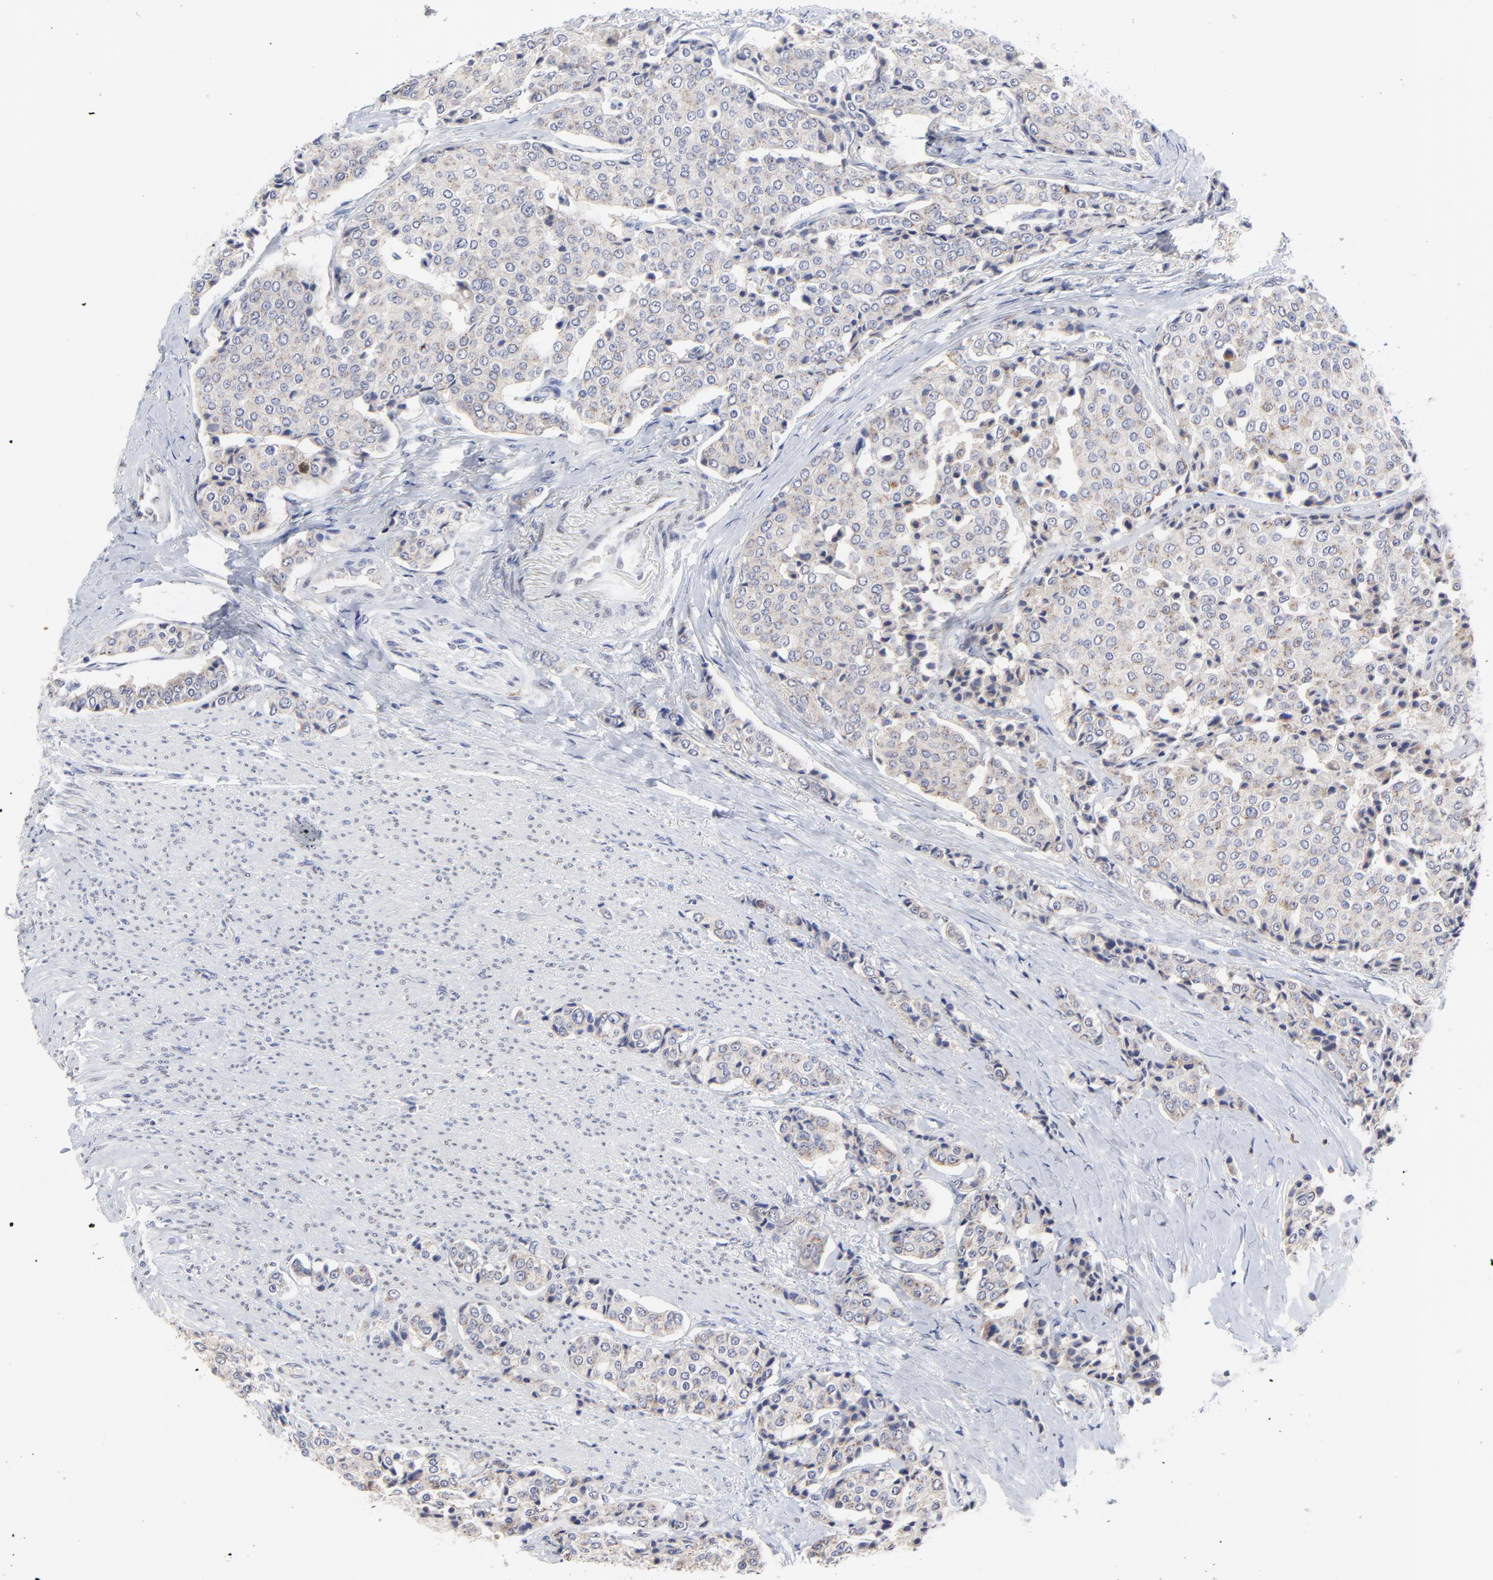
{"staining": {"intensity": "weak", "quantity": "25%-75%", "location": "cytoplasmic/membranous"}, "tissue": "carcinoid", "cell_type": "Tumor cells", "image_type": "cancer", "snomed": [{"axis": "morphology", "description": "Carcinoid, malignant, NOS"}, {"axis": "topography", "description": "Small intestine"}], "caption": "Carcinoid was stained to show a protein in brown. There is low levels of weak cytoplasmic/membranous staining in approximately 25%-75% of tumor cells. (IHC, brightfield microscopy, high magnification).", "gene": "NCAPH", "patient": {"sex": "male", "age": 60}}